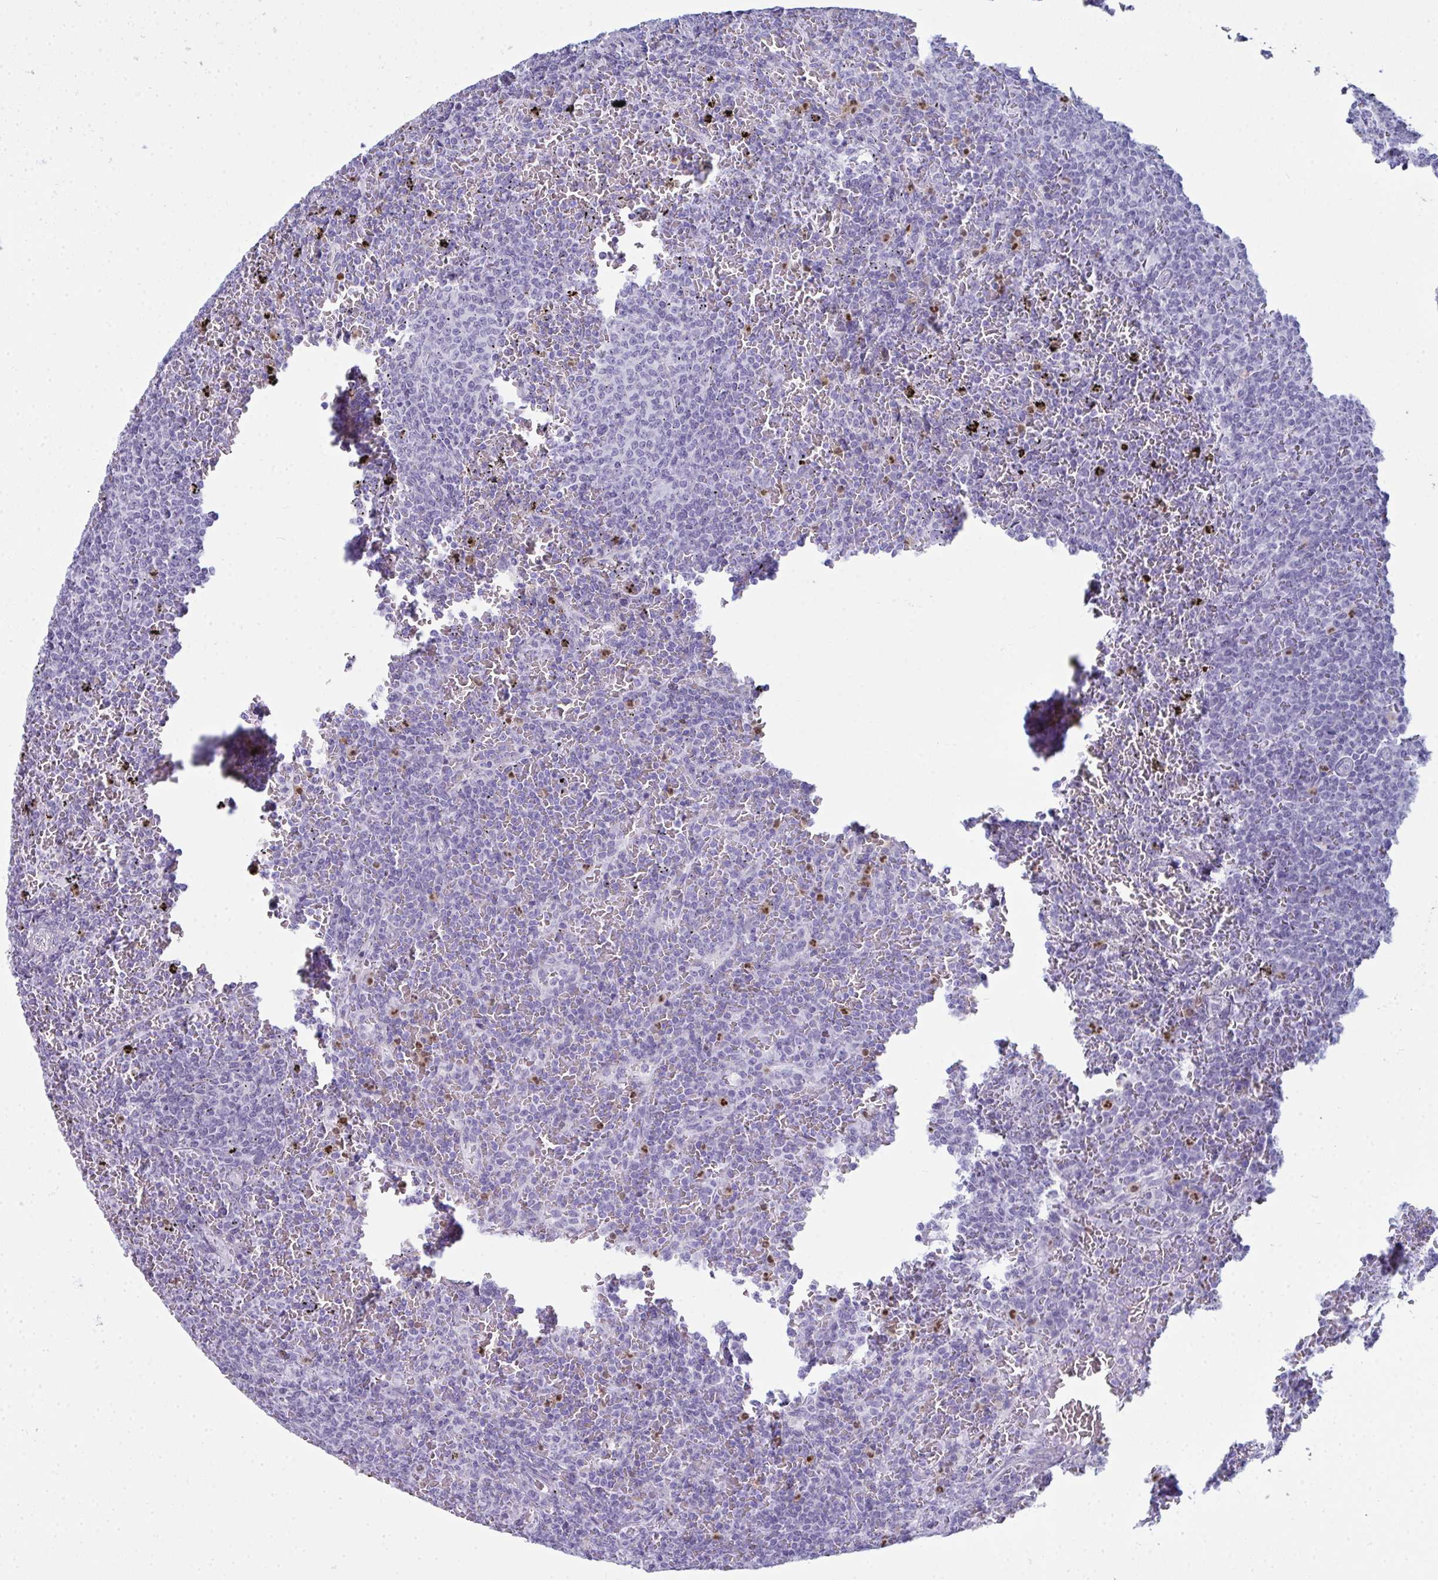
{"staining": {"intensity": "negative", "quantity": "none", "location": "none"}, "tissue": "lymphoma", "cell_type": "Tumor cells", "image_type": "cancer", "snomed": [{"axis": "morphology", "description": "Malignant lymphoma, non-Hodgkin's type, Low grade"}, {"axis": "topography", "description": "Spleen"}], "caption": "Histopathology image shows no protein positivity in tumor cells of lymphoma tissue.", "gene": "SERPINB10", "patient": {"sex": "female", "age": 77}}